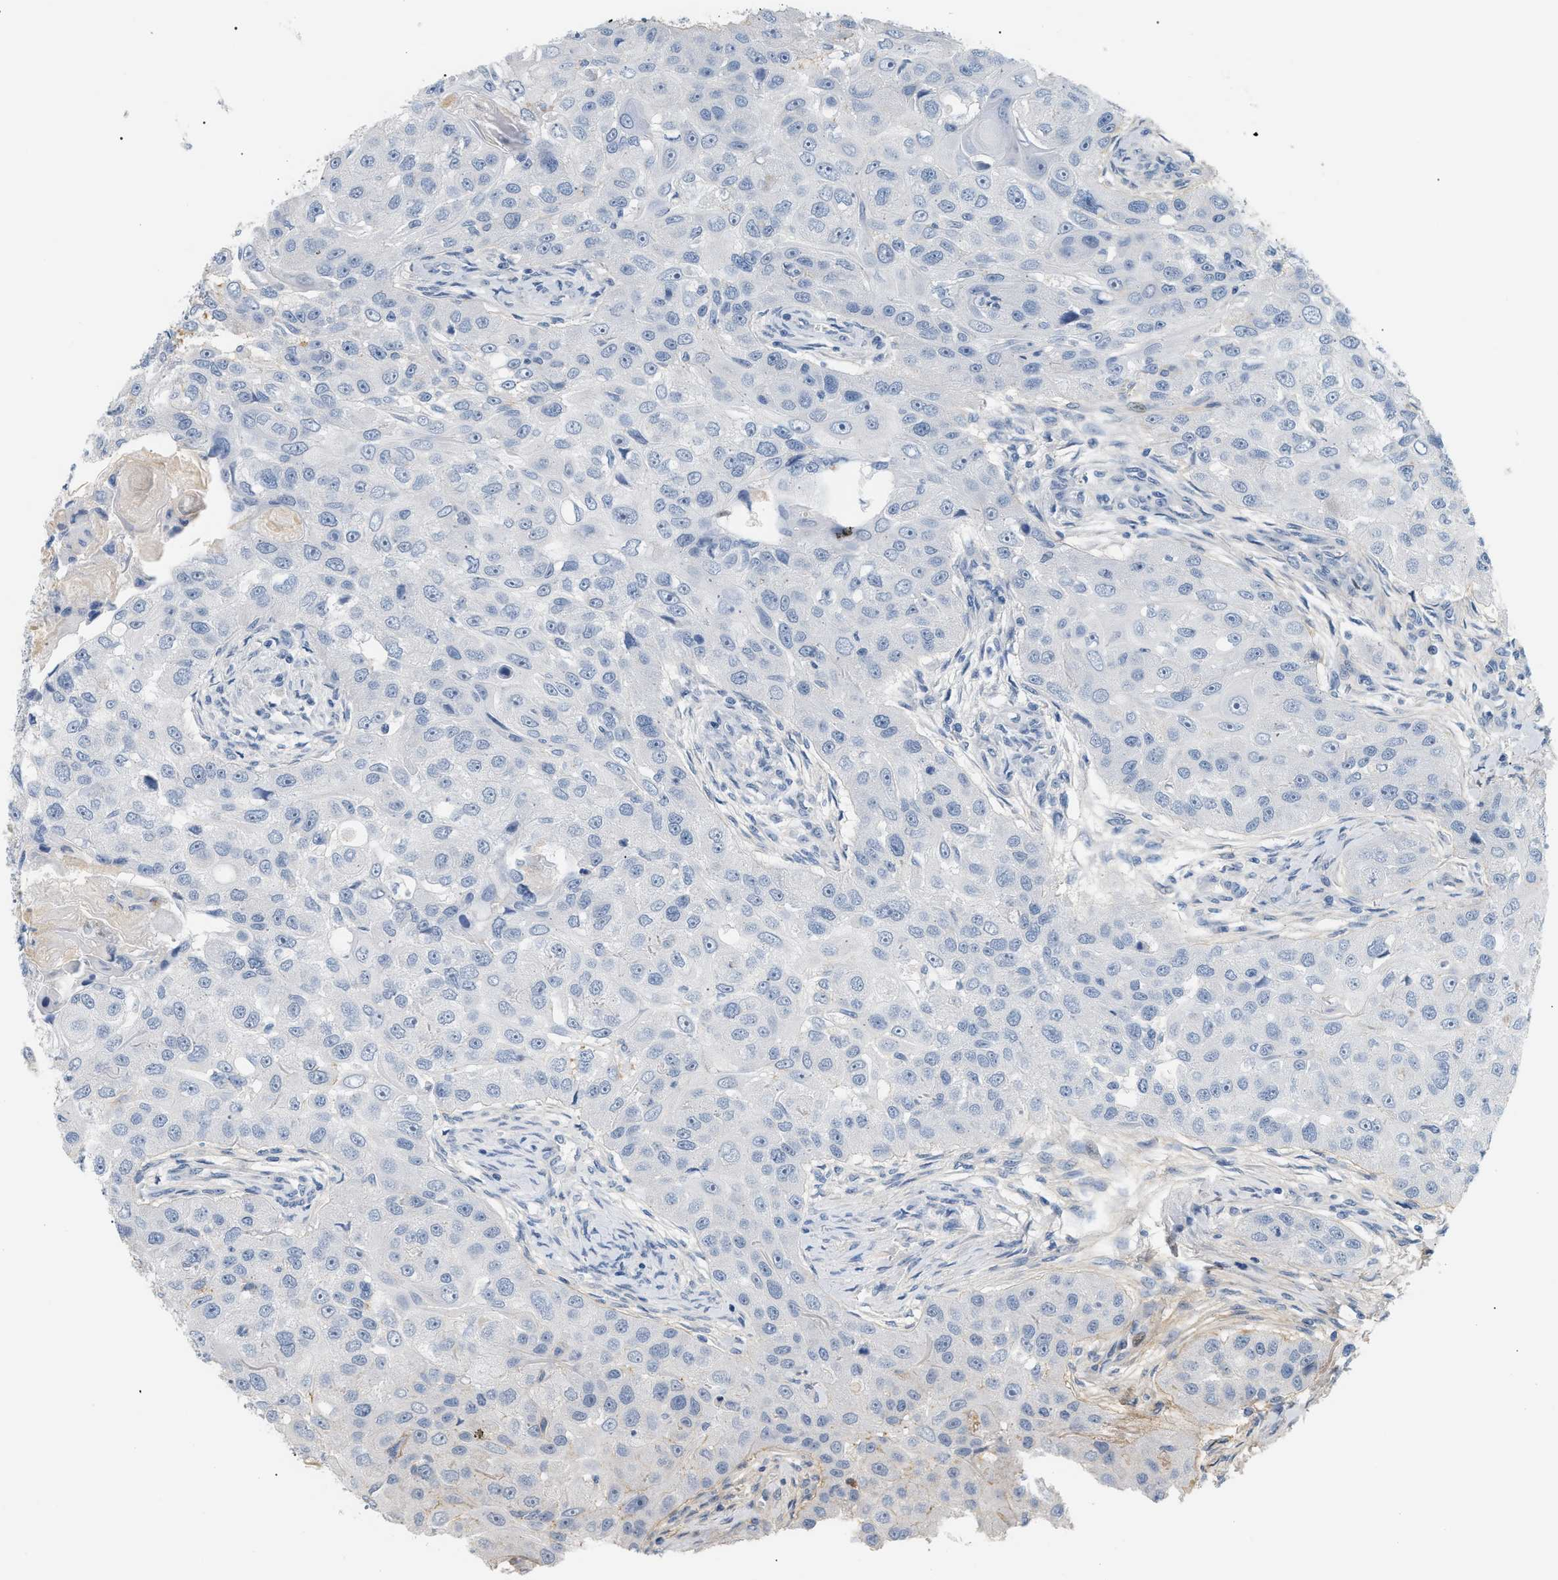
{"staining": {"intensity": "negative", "quantity": "none", "location": "none"}, "tissue": "head and neck cancer", "cell_type": "Tumor cells", "image_type": "cancer", "snomed": [{"axis": "morphology", "description": "Normal tissue, NOS"}, {"axis": "morphology", "description": "Squamous cell carcinoma, NOS"}, {"axis": "topography", "description": "Skeletal muscle"}, {"axis": "topography", "description": "Head-Neck"}], "caption": "Immunohistochemical staining of head and neck squamous cell carcinoma displays no significant staining in tumor cells.", "gene": "CFH", "patient": {"sex": "male", "age": 51}}